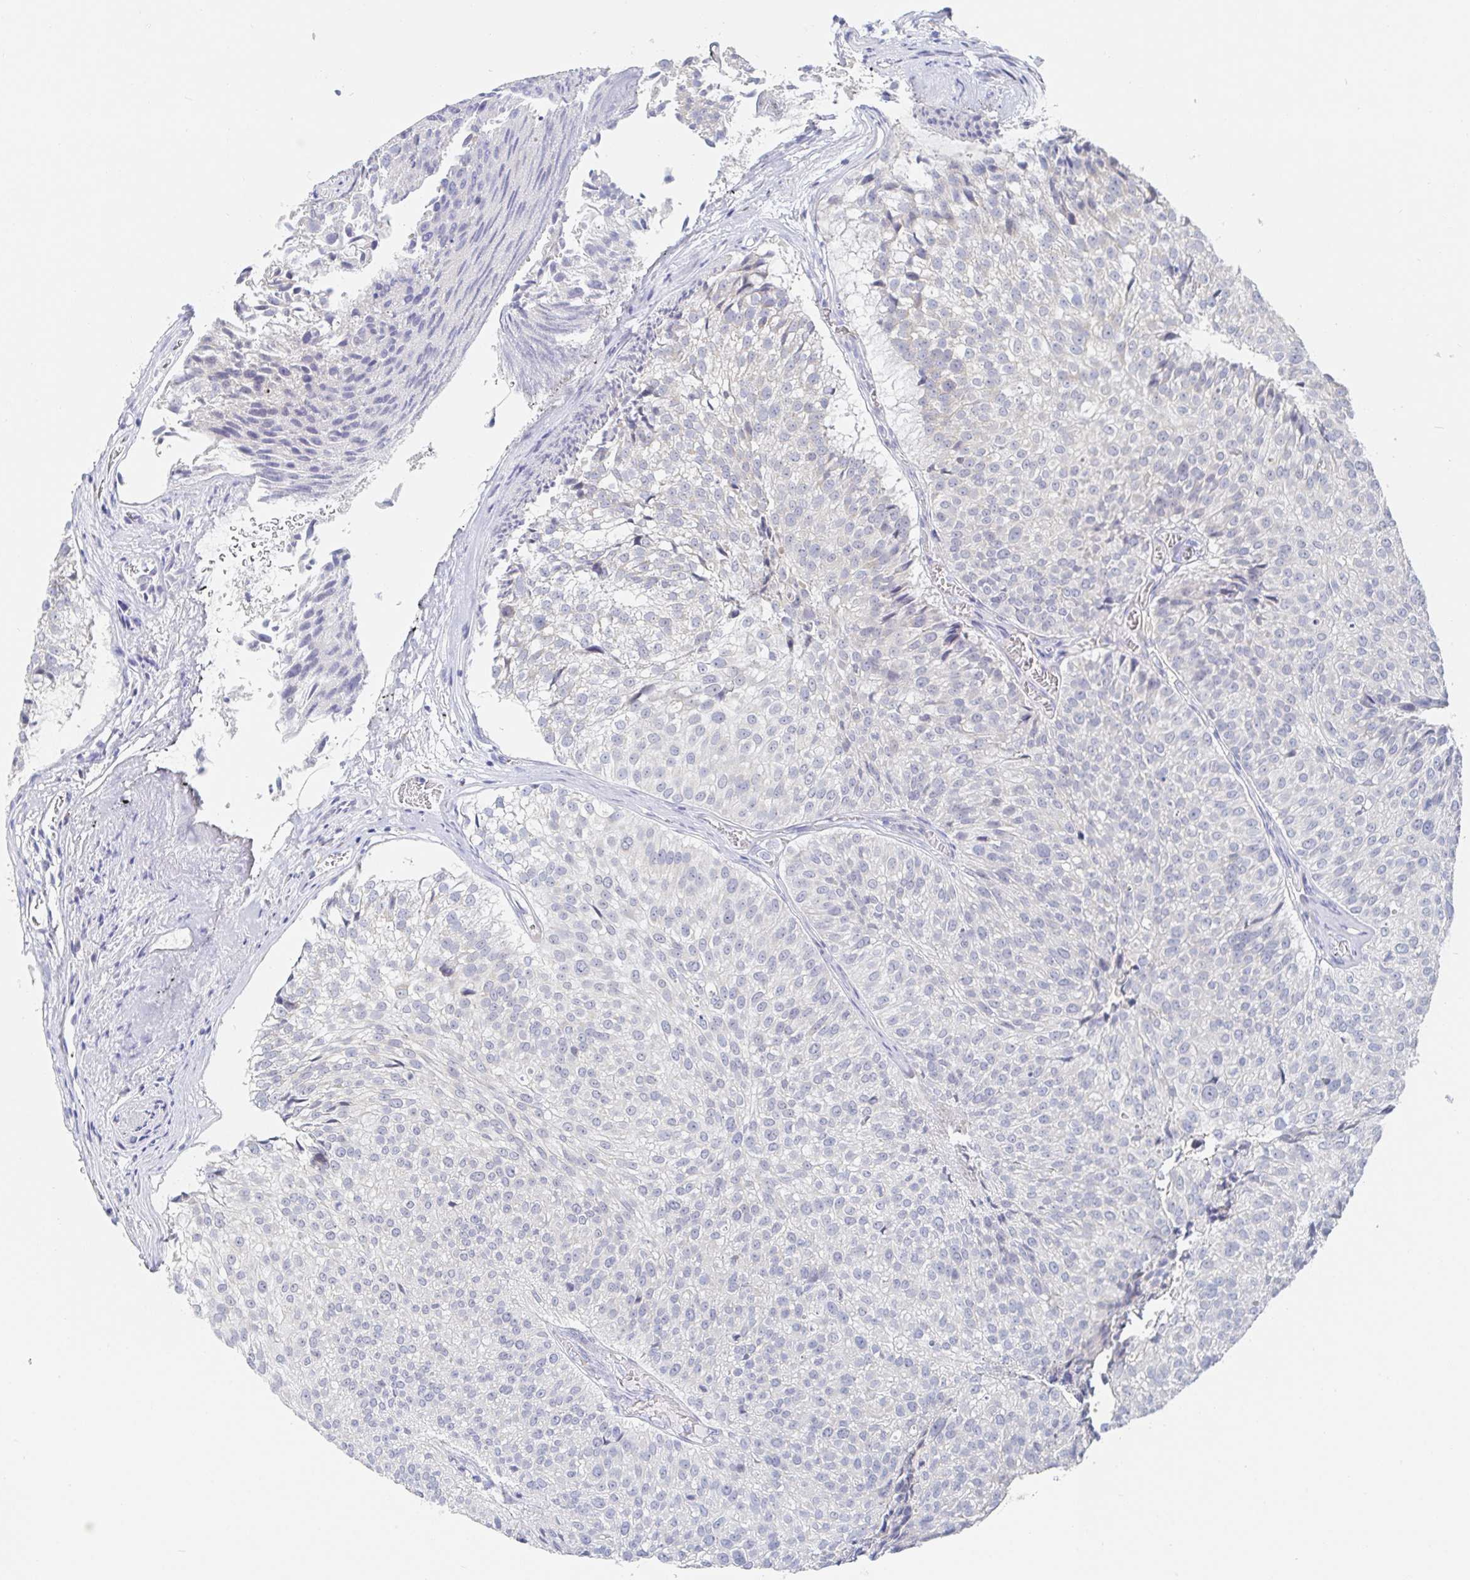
{"staining": {"intensity": "negative", "quantity": "none", "location": "none"}, "tissue": "urothelial cancer", "cell_type": "Tumor cells", "image_type": "cancer", "snomed": [{"axis": "morphology", "description": "Urothelial carcinoma, Low grade"}, {"axis": "topography", "description": "Urinary bladder"}], "caption": "A histopathology image of urothelial cancer stained for a protein demonstrates no brown staining in tumor cells.", "gene": "ZNF430", "patient": {"sex": "male", "age": 80}}